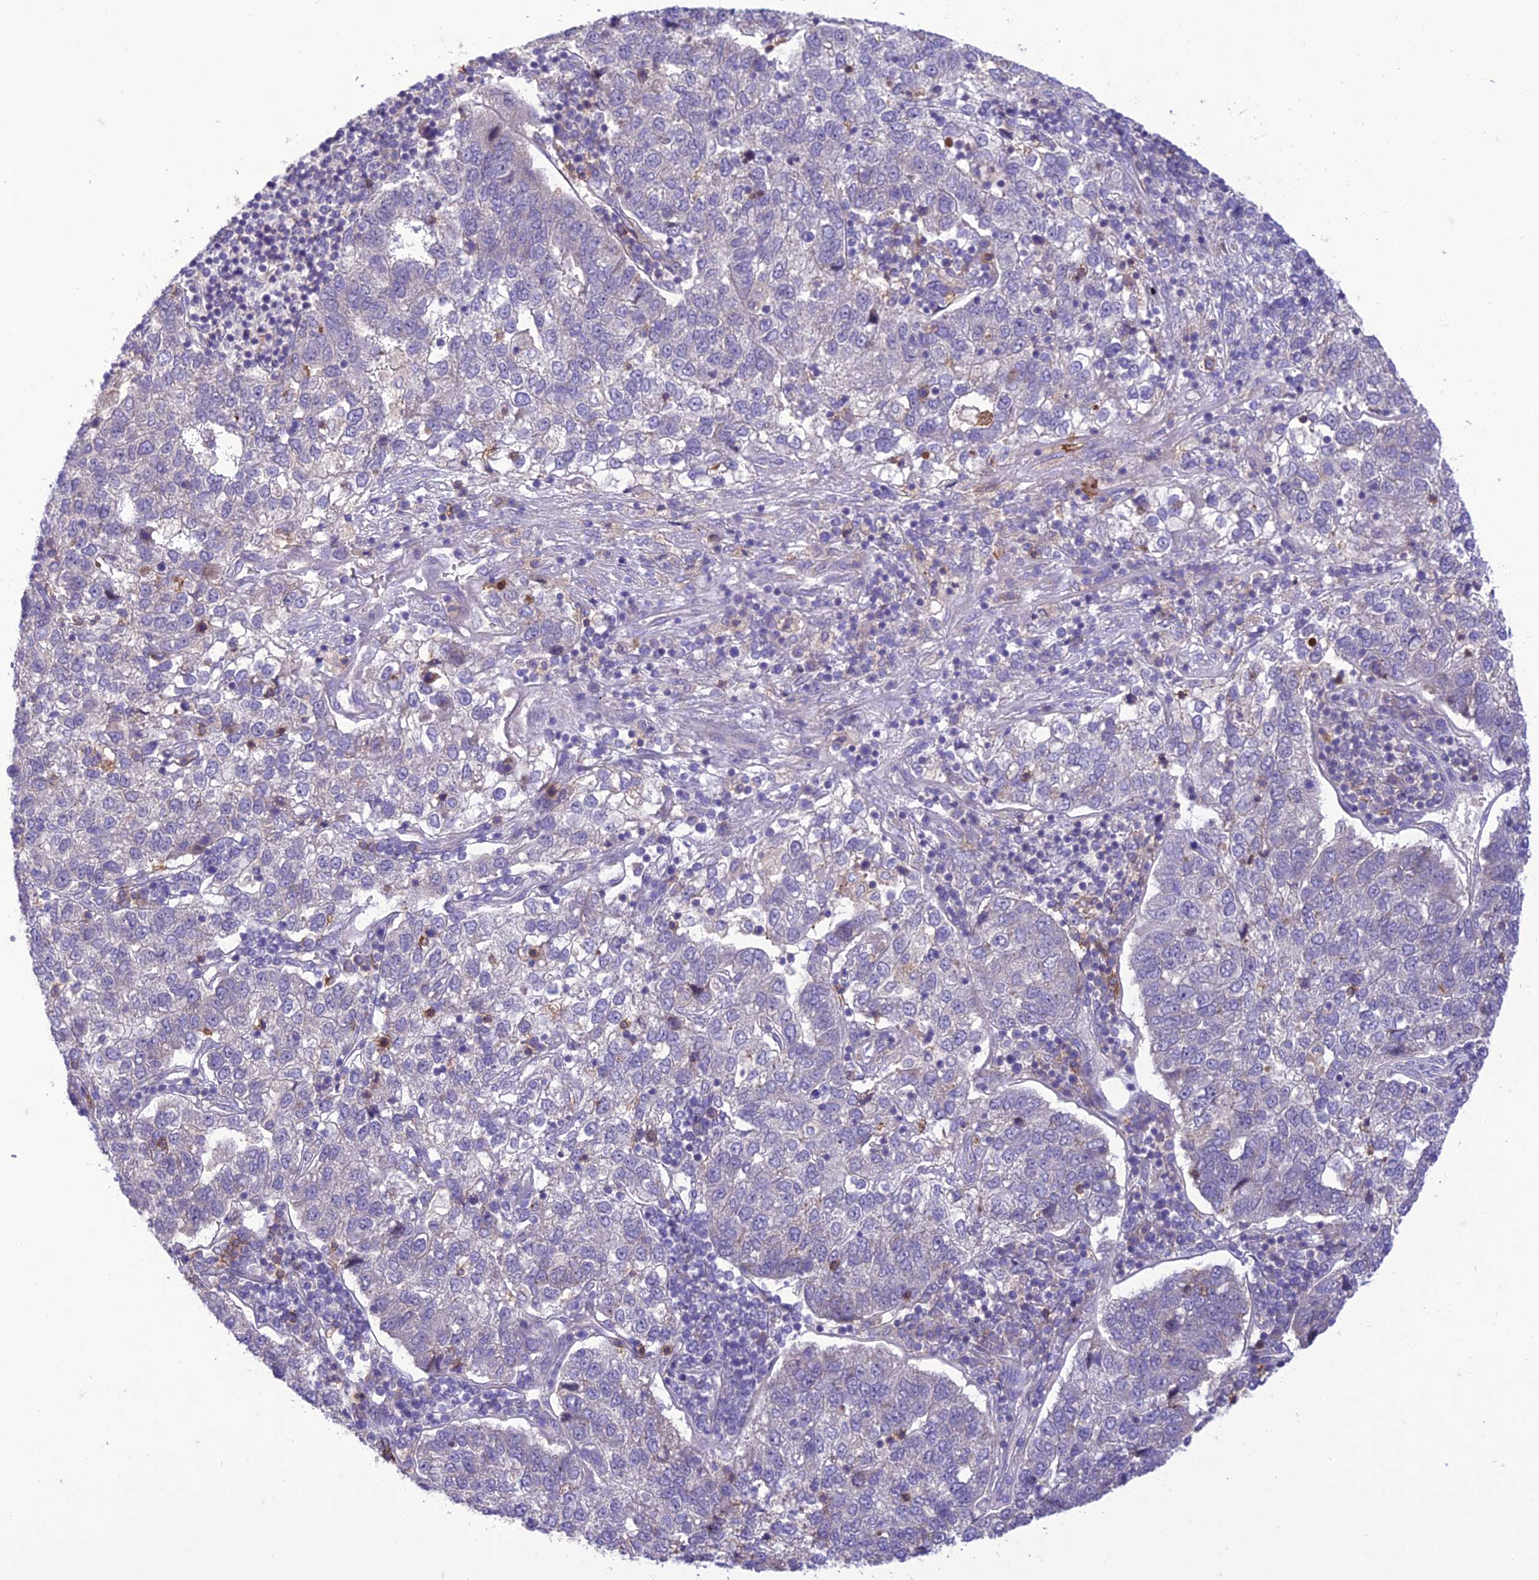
{"staining": {"intensity": "negative", "quantity": "none", "location": "none"}, "tissue": "pancreatic cancer", "cell_type": "Tumor cells", "image_type": "cancer", "snomed": [{"axis": "morphology", "description": "Adenocarcinoma, NOS"}, {"axis": "topography", "description": "Pancreas"}], "caption": "Adenocarcinoma (pancreatic) was stained to show a protein in brown. There is no significant positivity in tumor cells.", "gene": "ITGAE", "patient": {"sex": "female", "age": 61}}